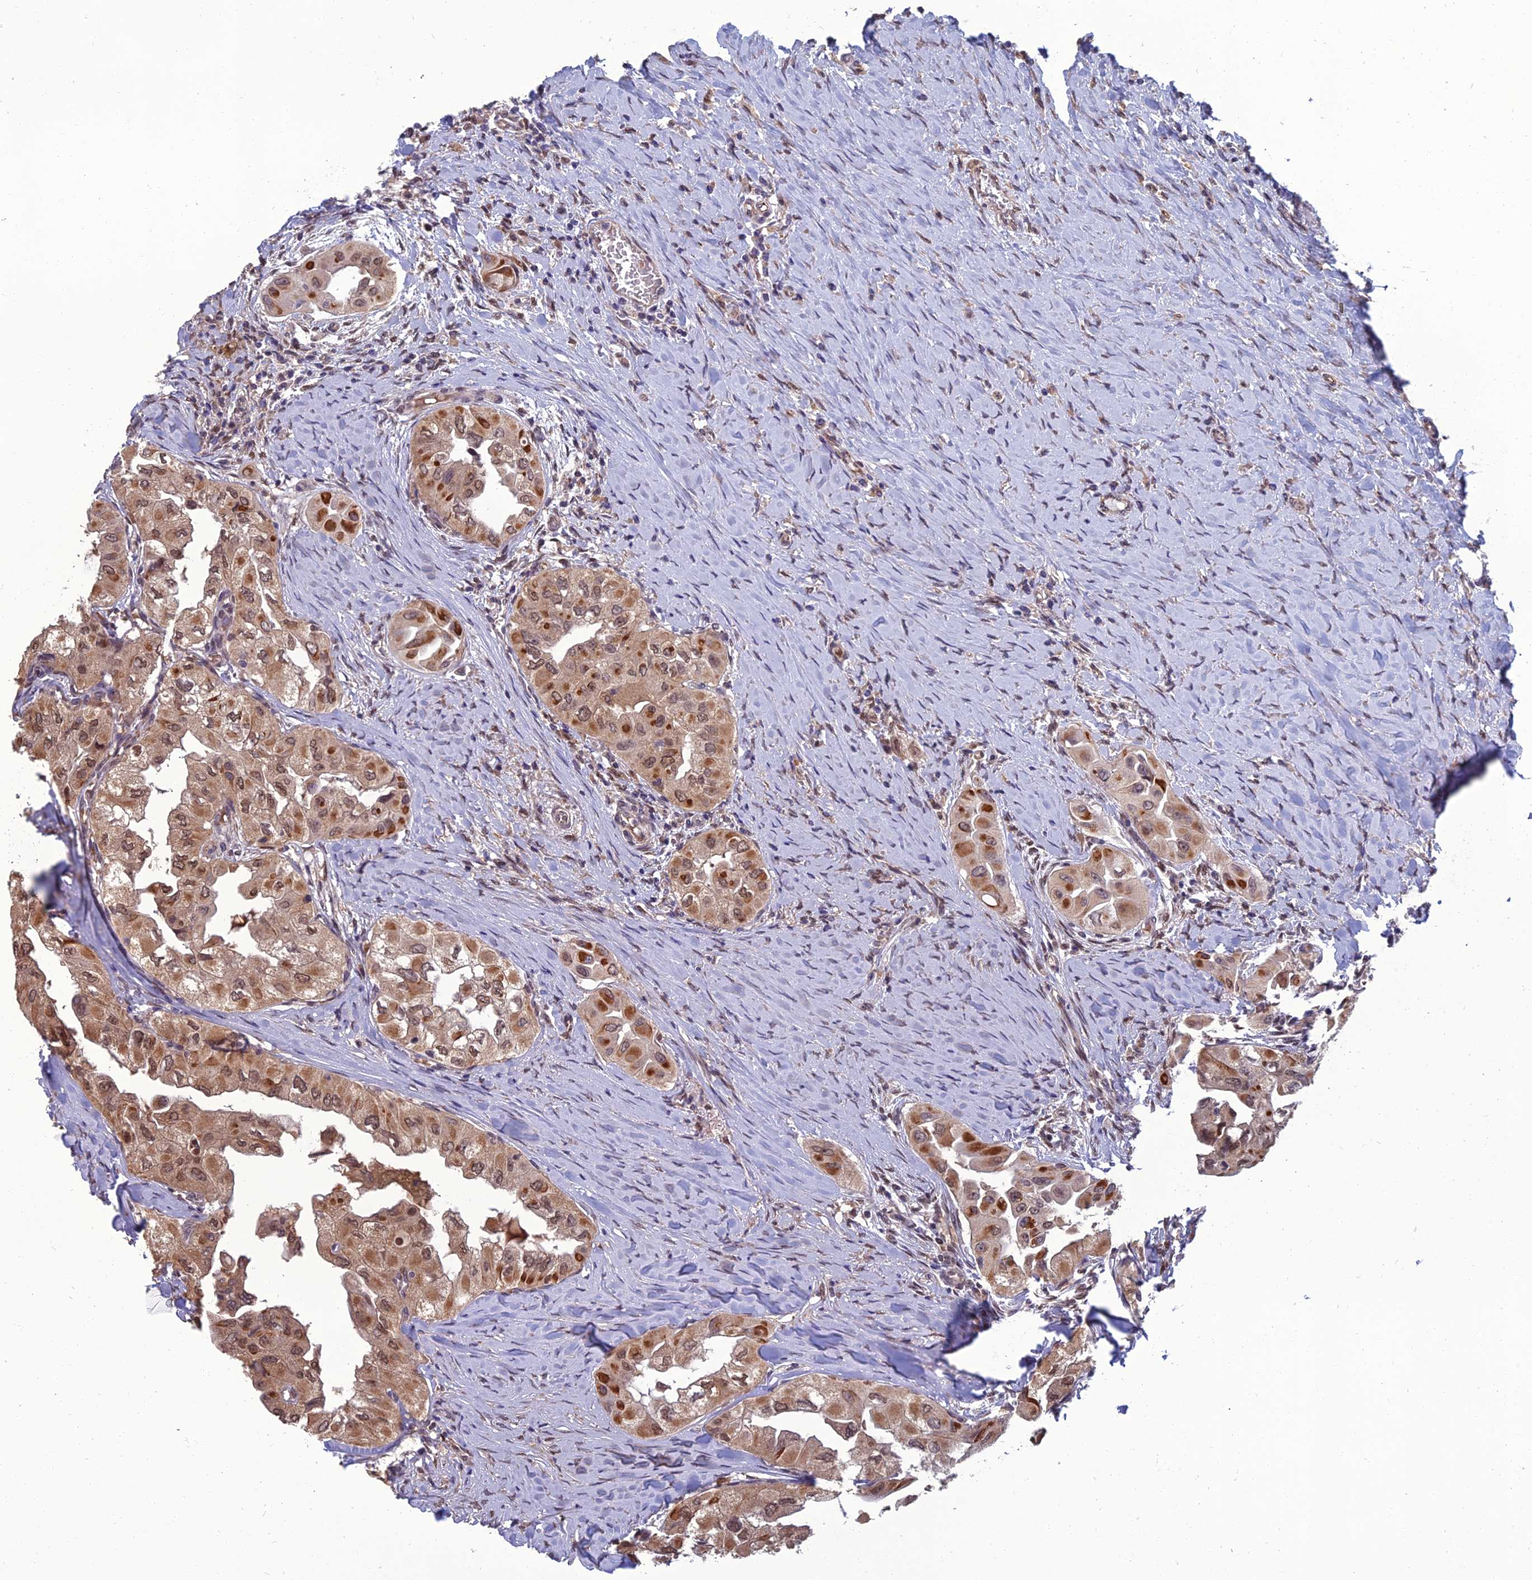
{"staining": {"intensity": "moderate", "quantity": ">75%", "location": "cytoplasmic/membranous,nuclear"}, "tissue": "thyroid cancer", "cell_type": "Tumor cells", "image_type": "cancer", "snomed": [{"axis": "morphology", "description": "Papillary adenocarcinoma, NOS"}, {"axis": "topography", "description": "Thyroid gland"}], "caption": "Tumor cells reveal medium levels of moderate cytoplasmic/membranous and nuclear positivity in about >75% of cells in human papillary adenocarcinoma (thyroid). The protein of interest is stained brown, and the nuclei are stained in blue (DAB IHC with brightfield microscopy, high magnification).", "gene": "NR4A3", "patient": {"sex": "female", "age": 59}}